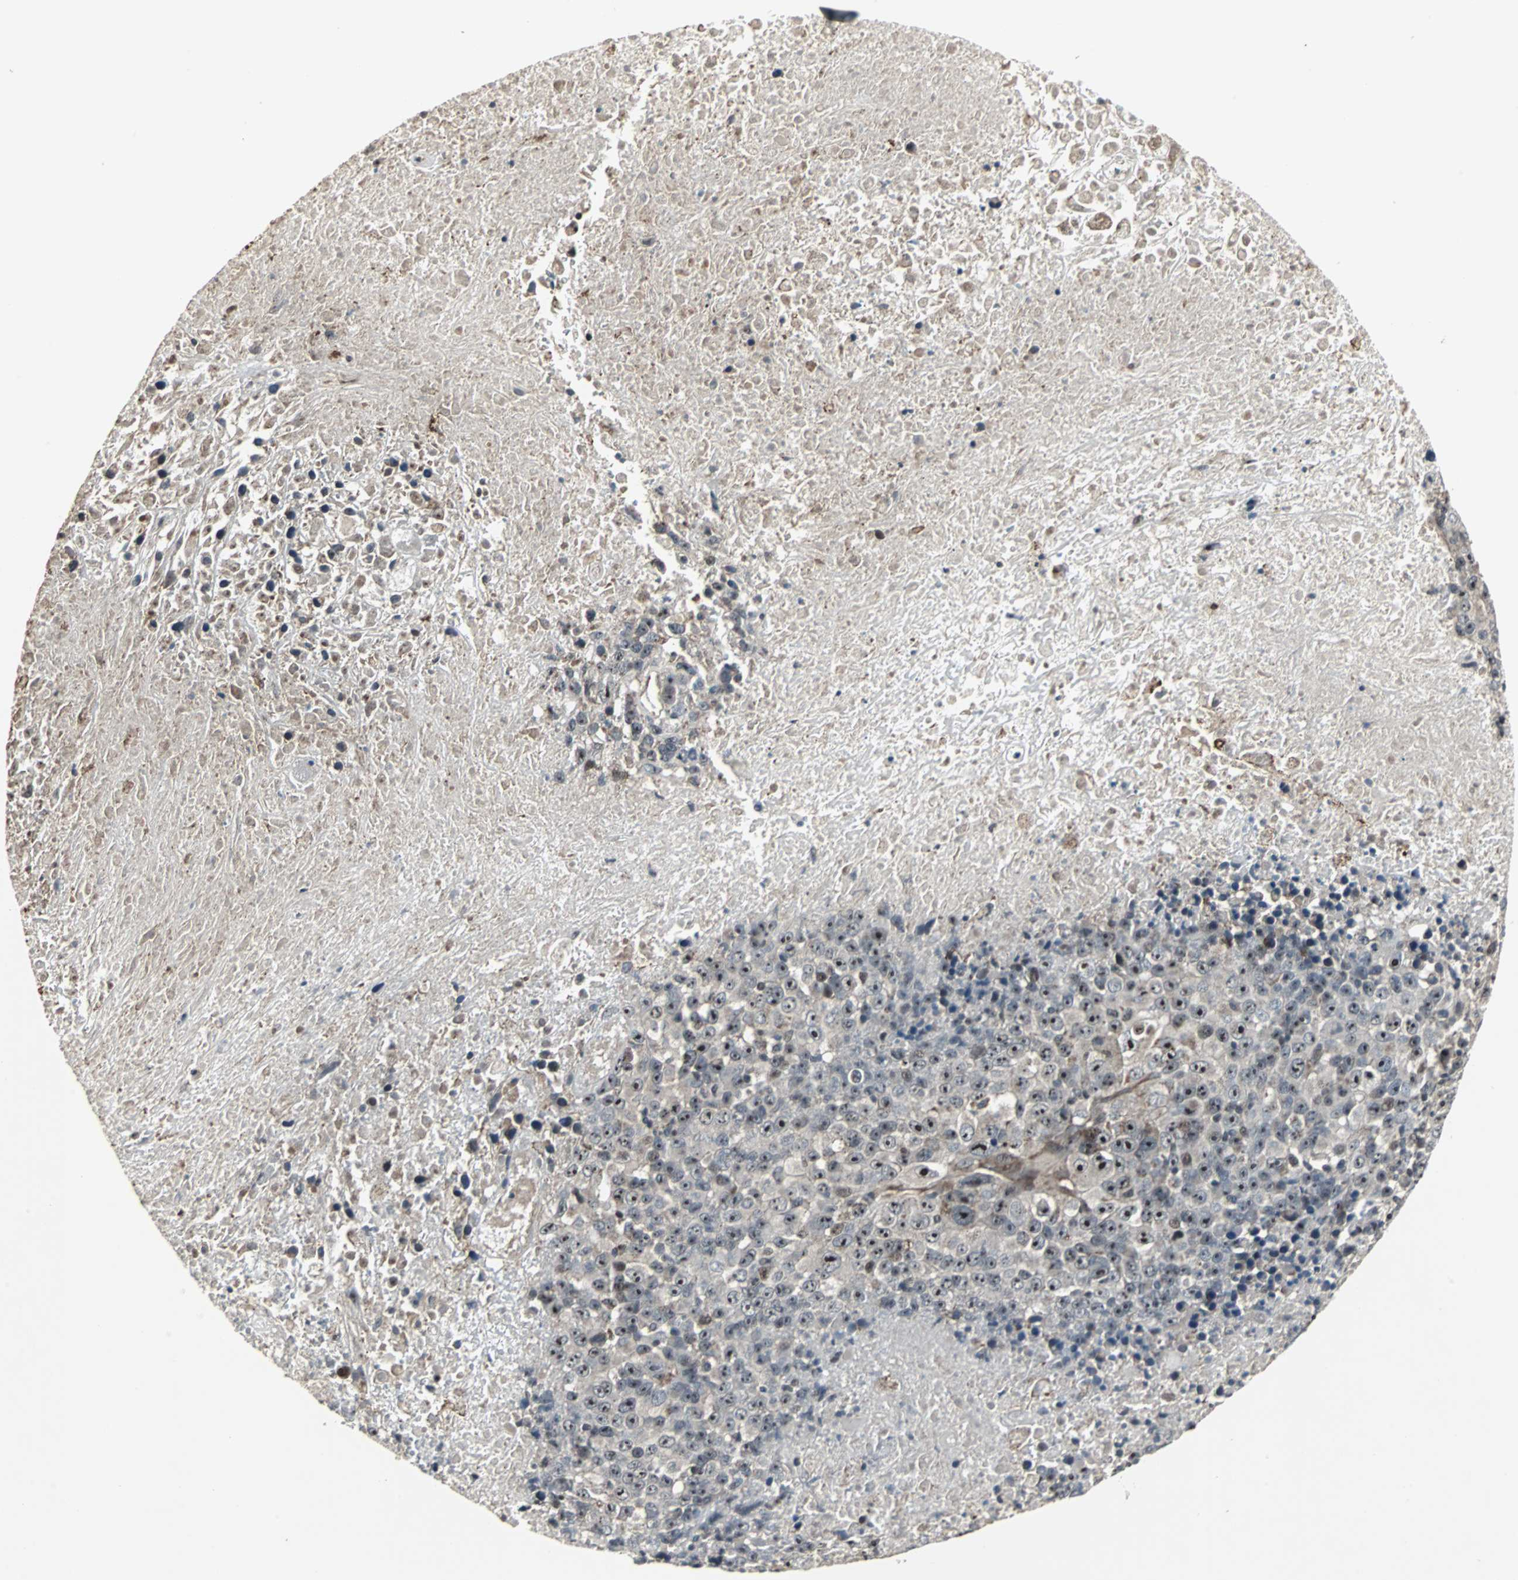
{"staining": {"intensity": "weak", "quantity": "<25%", "location": "cytoplasmic/membranous"}, "tissue": "melanoma", "cell_type": "Tumor cells", "image_type": "cancer", "snomed": [{"axis": "morphology", "description": "Malignant melanoma, Metastatic site"}, {"axis": "topography", "description": "Cerebral cortex"}], "caption": "Immunohistochemical staining of human melanoma displays no significant expression in tumor cells.", "gene": "MRPL40", "patient": {"sex": "female", "age": 52}}